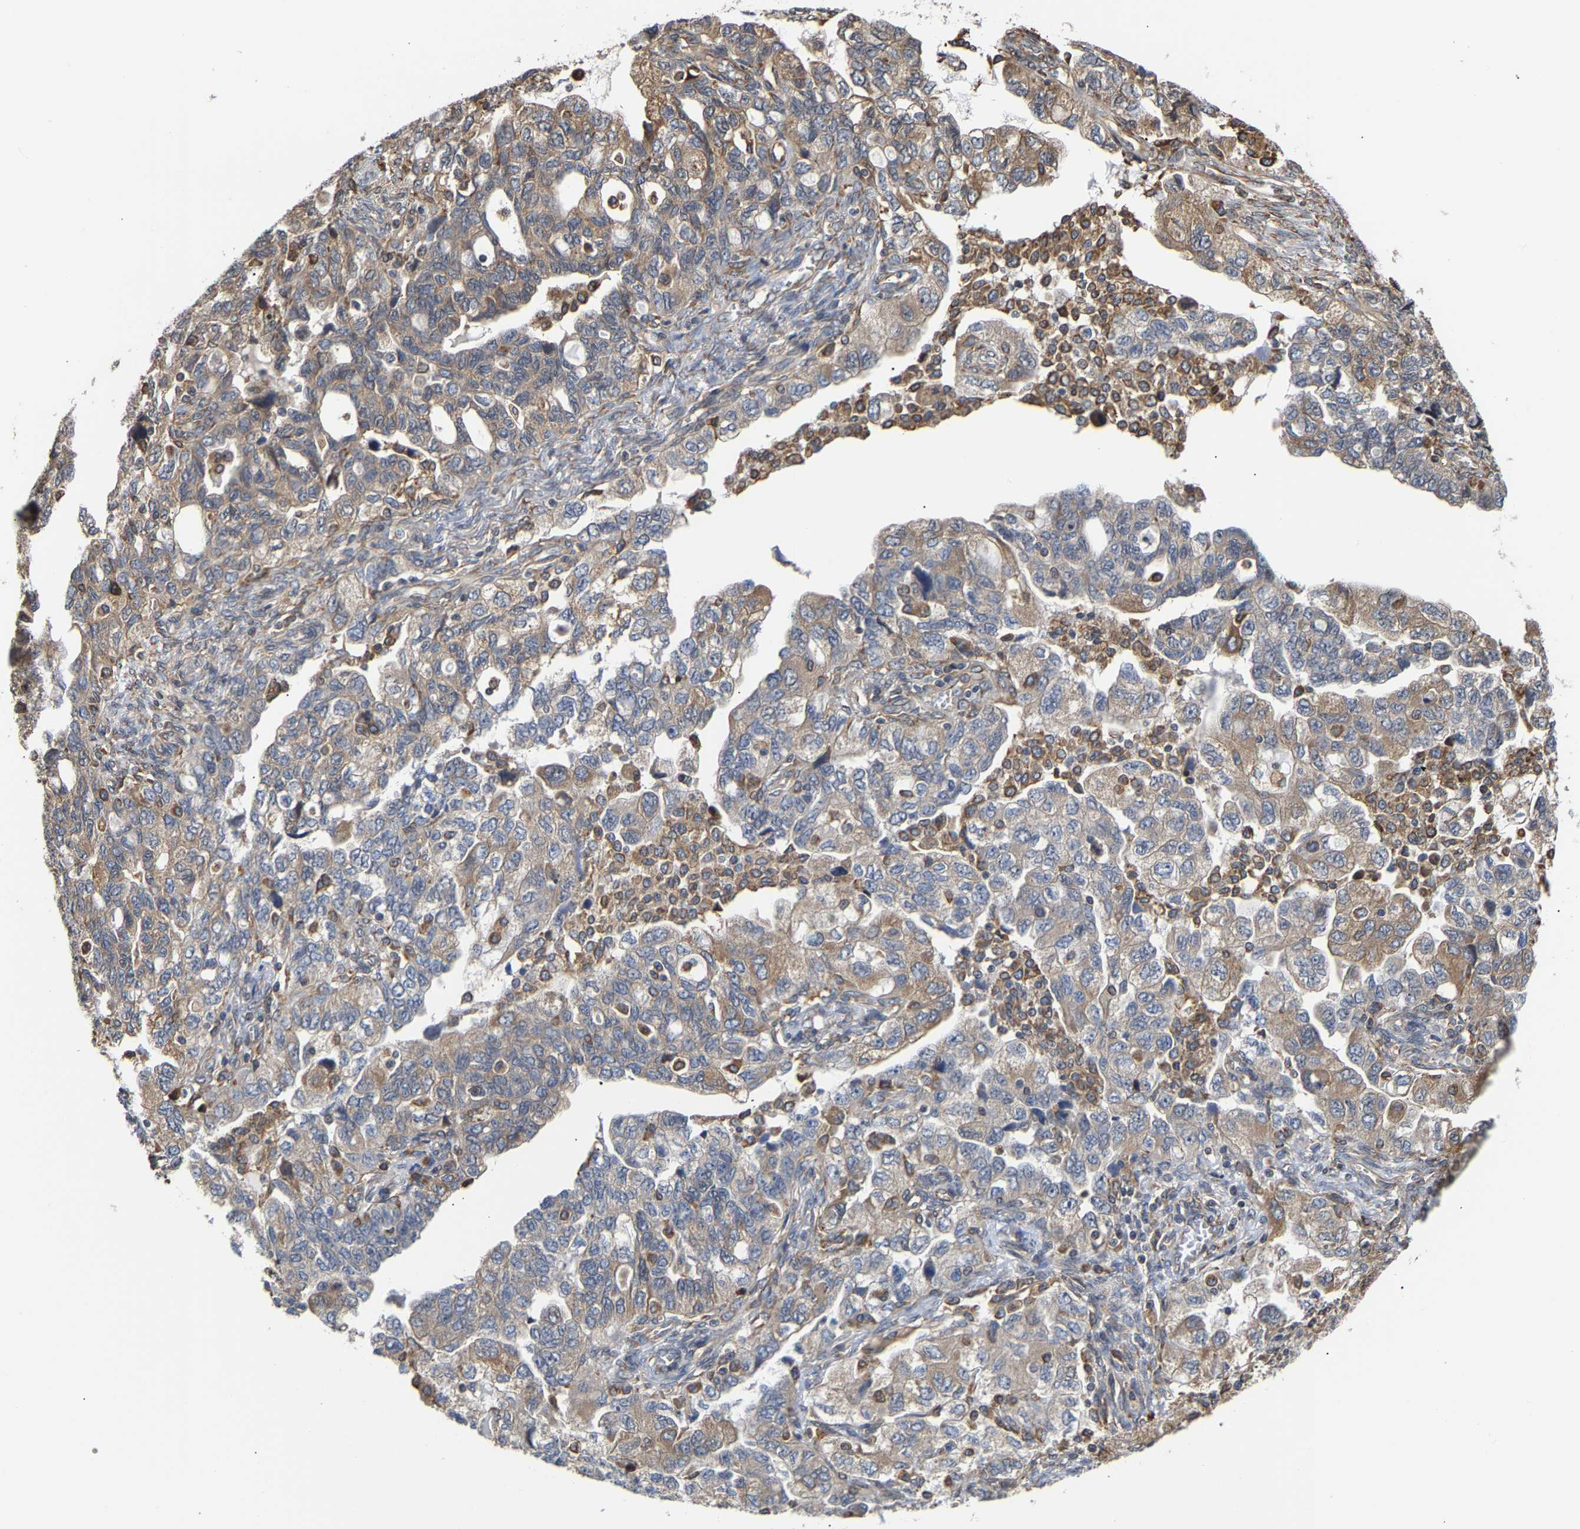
{"staining": {"intensity": "weak", "quantity": ">75%", "location": "cytoplasmic/membranous"}, "tissue": "ovarian cancer", "cell_type": "Tumor cells", "image_type": "cancer", "snomed": [{"axis": "morphology", "description": "Carcinoma, NOS"}, {"axis": "morphology", "description": "Cystadenocarcinoma, serous, NOS"}, {"axis": "topography", "description": "Ovary"}], "caption": "A photomicrograph showing weak cytoplasmic/membranous expression in approximately >75% of tumor cells in ovarian cancer (serous cystadenocarcinoma), as visualized by brown immunohistochemical staining.", "gene": "ARAP1", "patient": {"sex": "female", "age": 69}}